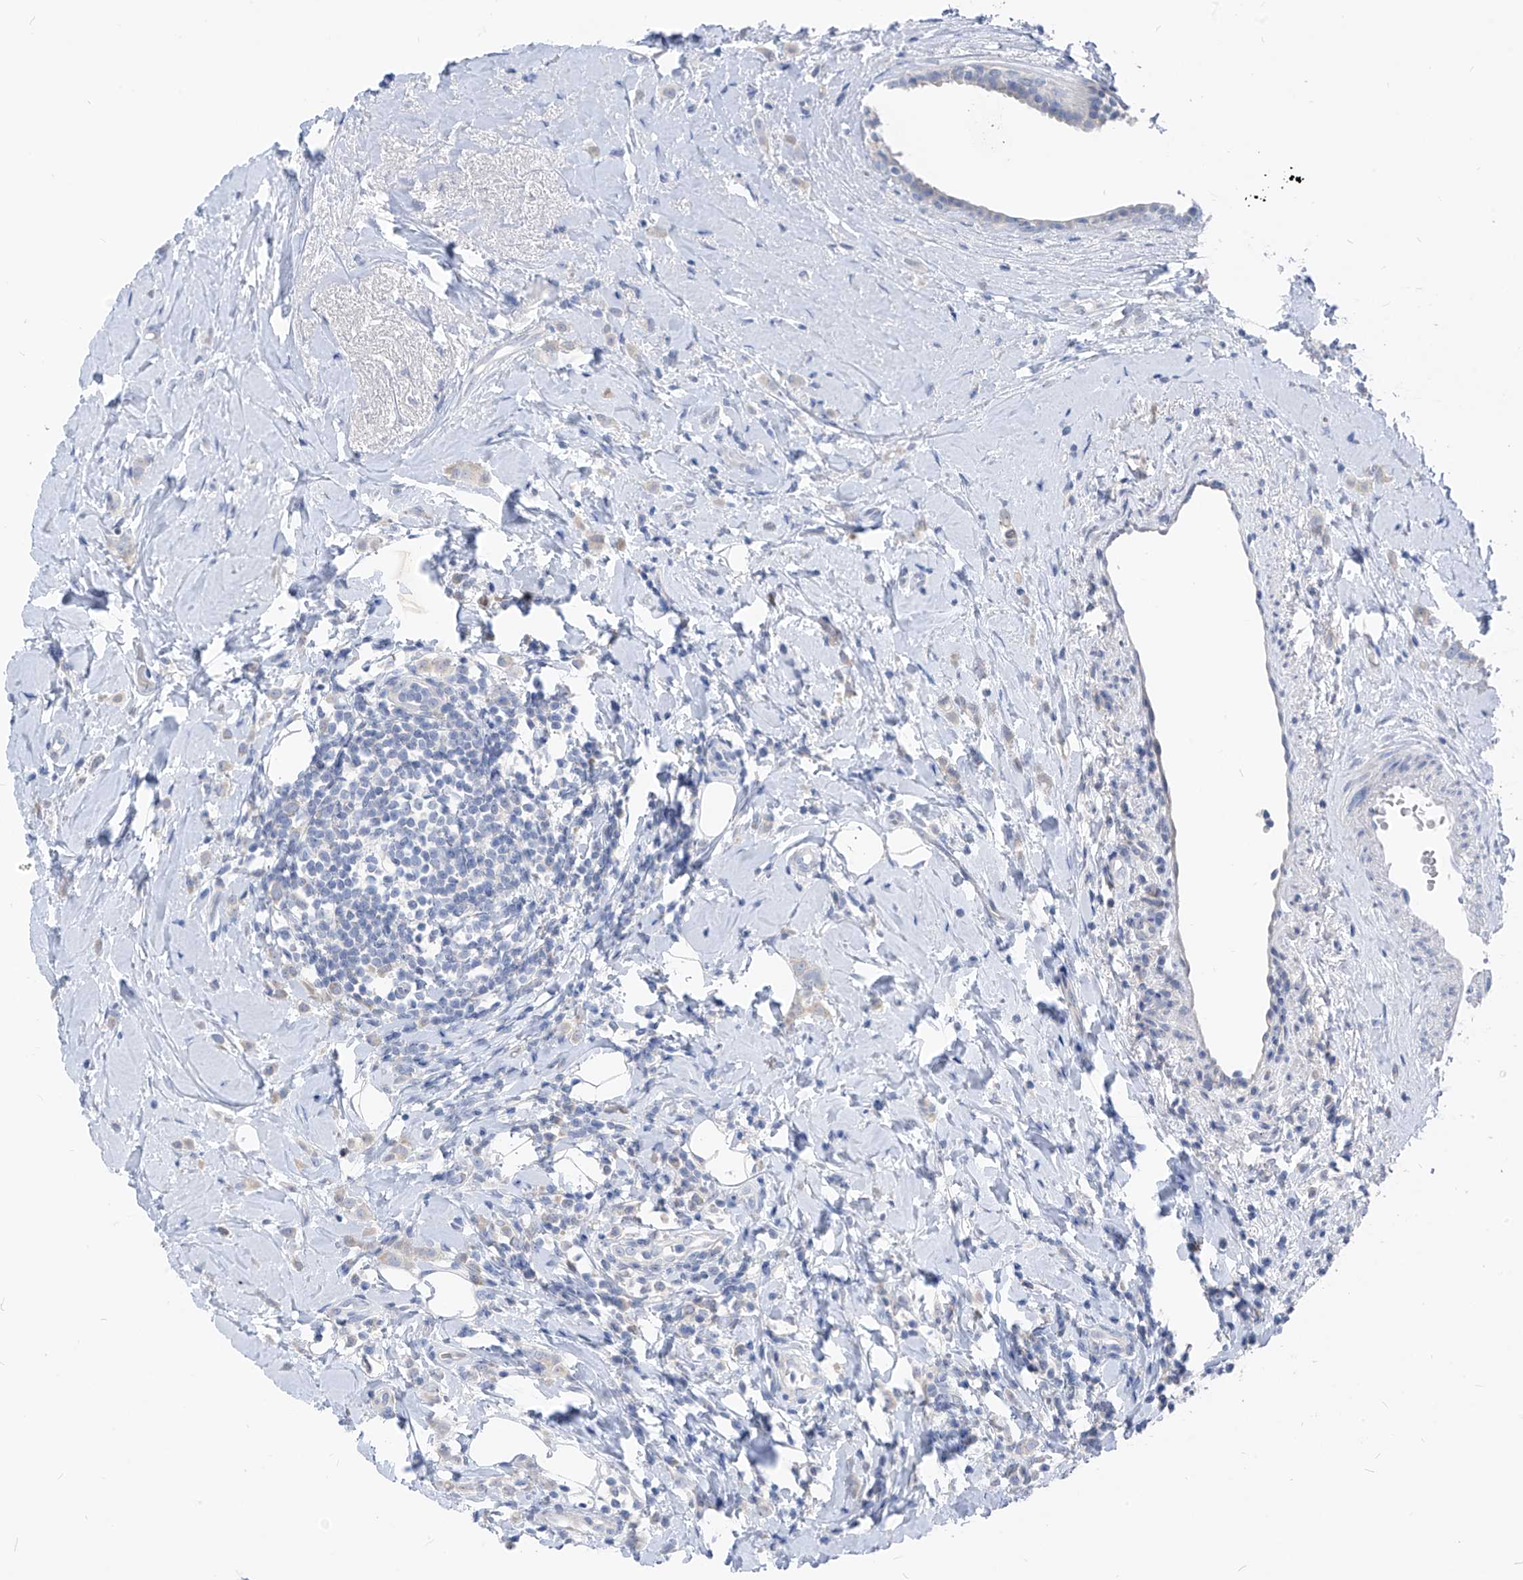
{"staining": {"intensity": "negative", "quantity": "none", "location": "none"}, "tissue": "breast cancer", "cell_type": "Tumor cells", "image_type": "cancer", "snomed": [{"axis": "morphology", "description": "Lobular carcinoma"}, {"axis": "topography", "description": "Breast"}], "caption": "Immunohistochemistry histopathology image of breast cancer stained for a protein (brown), which exhibits no staining in tumor cells.", "gene": "LDAH", "patient": {"sex": "female", "age": 47}}